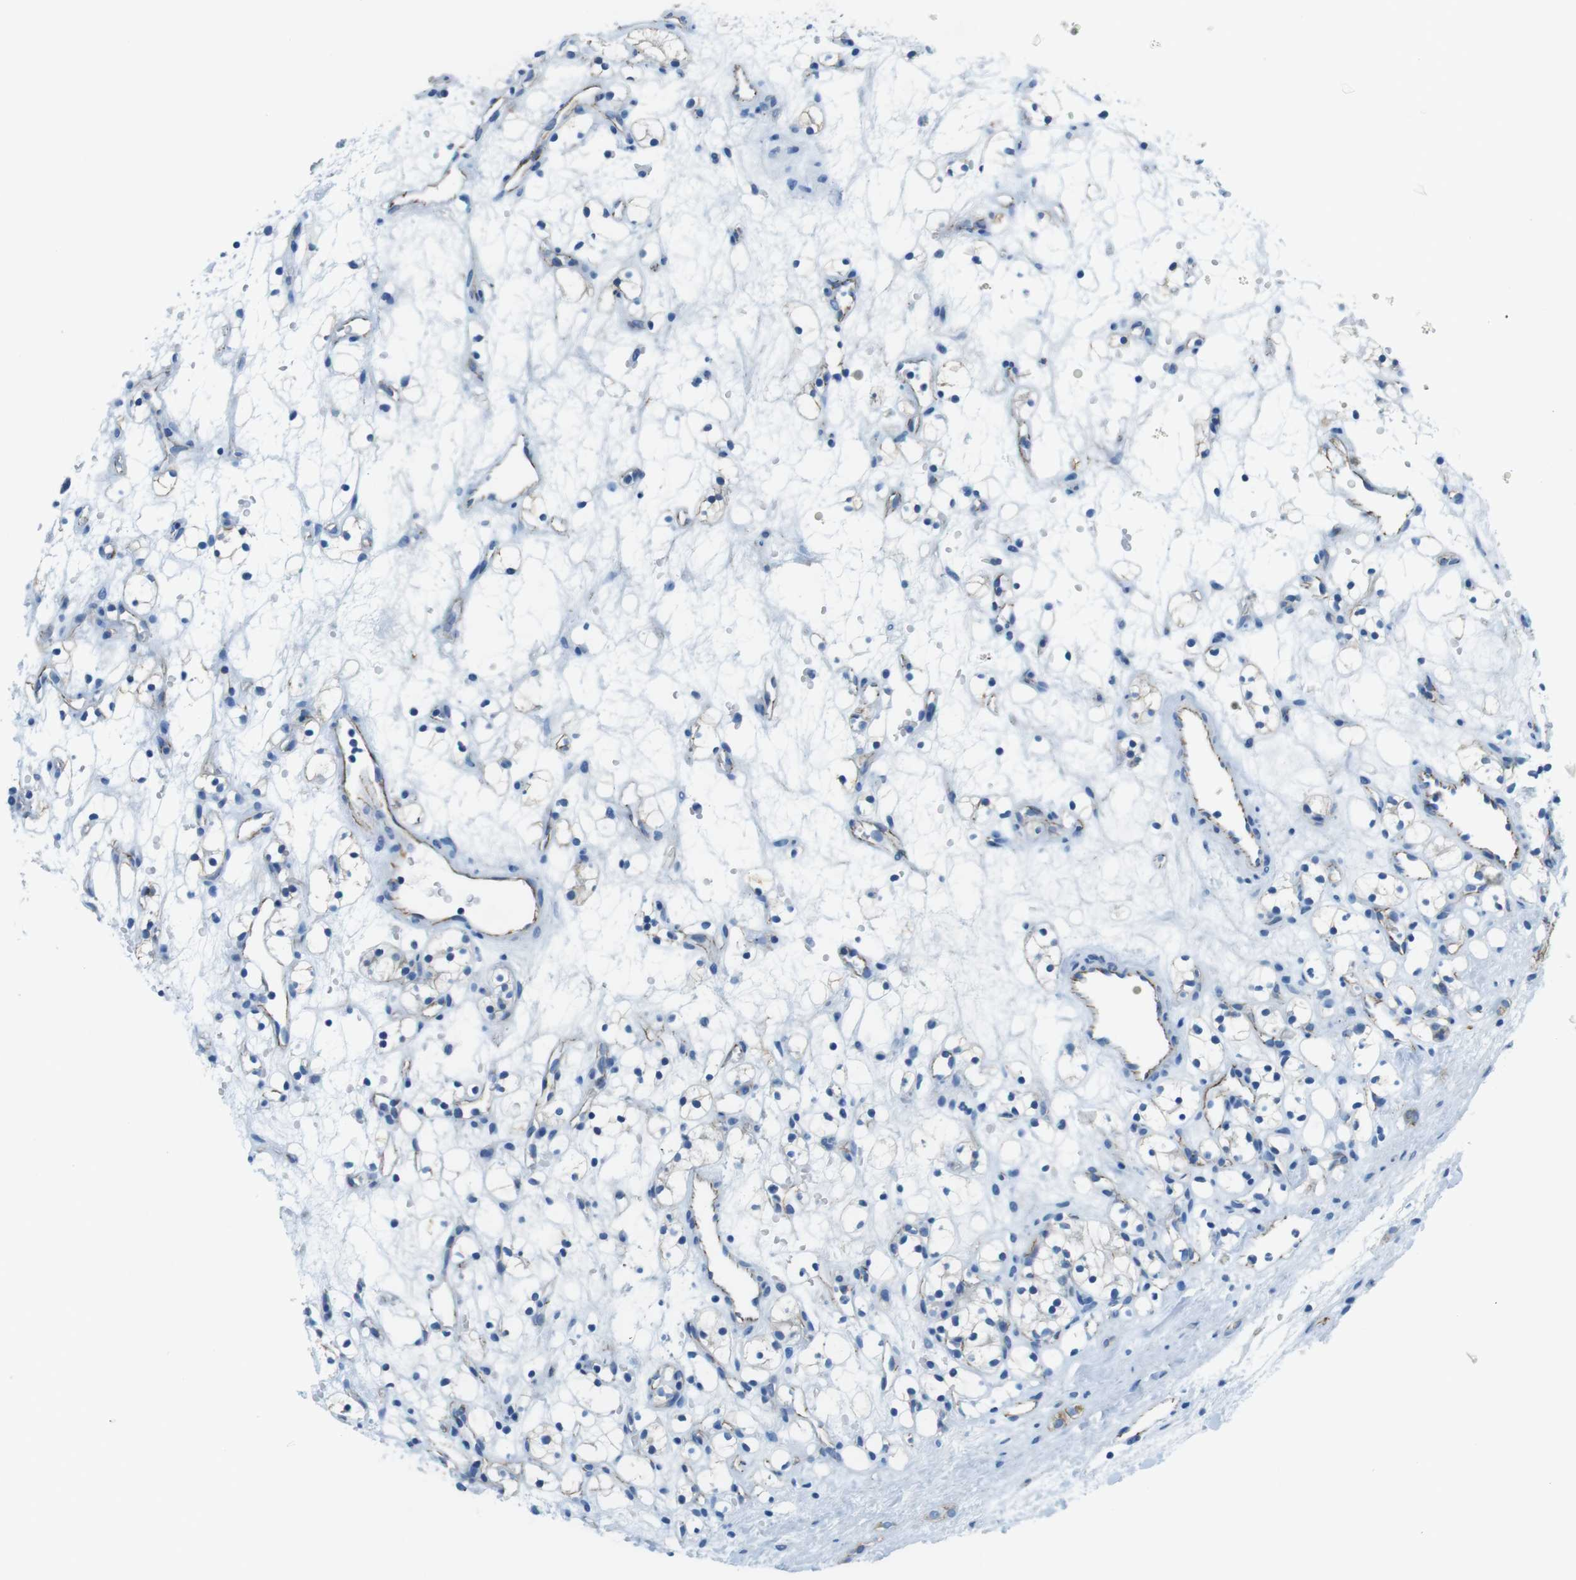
{"staining": {"intensity": "negative", "quantity": "none", "location": "none"}, "tissue": "renal cancer", "cell_type": "Tumor cells", "image_type": "cancer", "snomed": [{"axis": "morphology", "description": "Adenocarcinoma, NOS"}, {"axis": "topography", "description": "Kidney"}], "caption": "Immunohistochemistry (IHC) photomicrograph of human adenocarcinoma (renal) stained for a protein (brown), which exhibits no staining in tumor cells. (DAB IHC visualized using brightfield microscopy, high magnification).", "gene": "SLC6A6", "patient": {"sex": "female", "age": 60}}